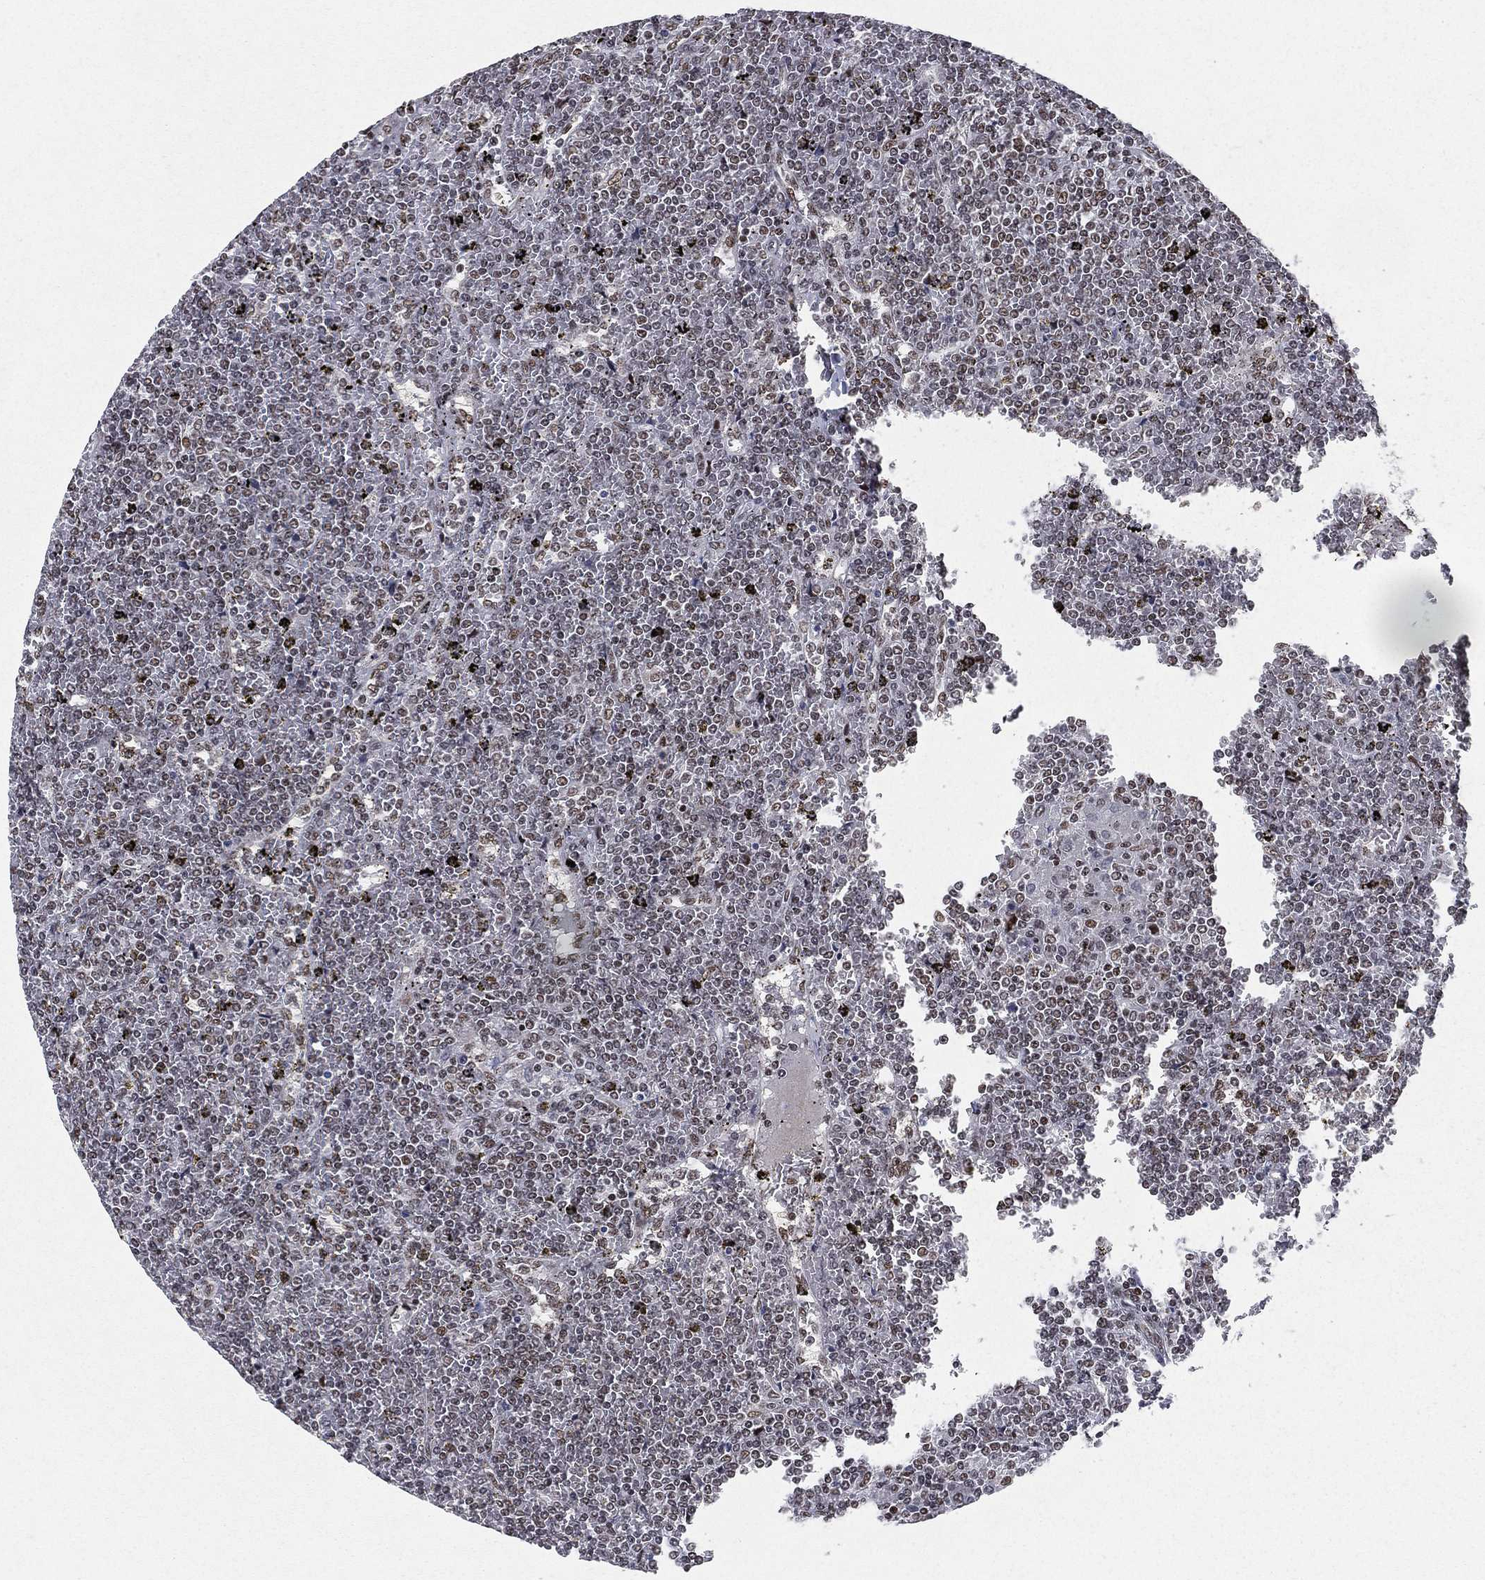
{"staining": {"intensity": "negative", "quantity": "none", "location": "none"}, "tissue": "lymphoma", "cell_type": "Tumor cells", "image_type": "cancer", "snomed": [{"axis": "morphology", "description": "Malignant lymphoma, non-Hodgkin's type, Low grade"}, {"axis": "topography", "description": "Spleen"}], "caption": "DAB immunohistochemical staining of human malignant lymphoma, non-Hodgkin's type (low-grade) reveals no significant staining in tumor cells. (DAB (3,3'-diaminobenzidine) immunohistochemistry (IHC) with hematoxylin counter stain).", "gene": "DDX27", "patient": {"sex": "female", "age": 19}}